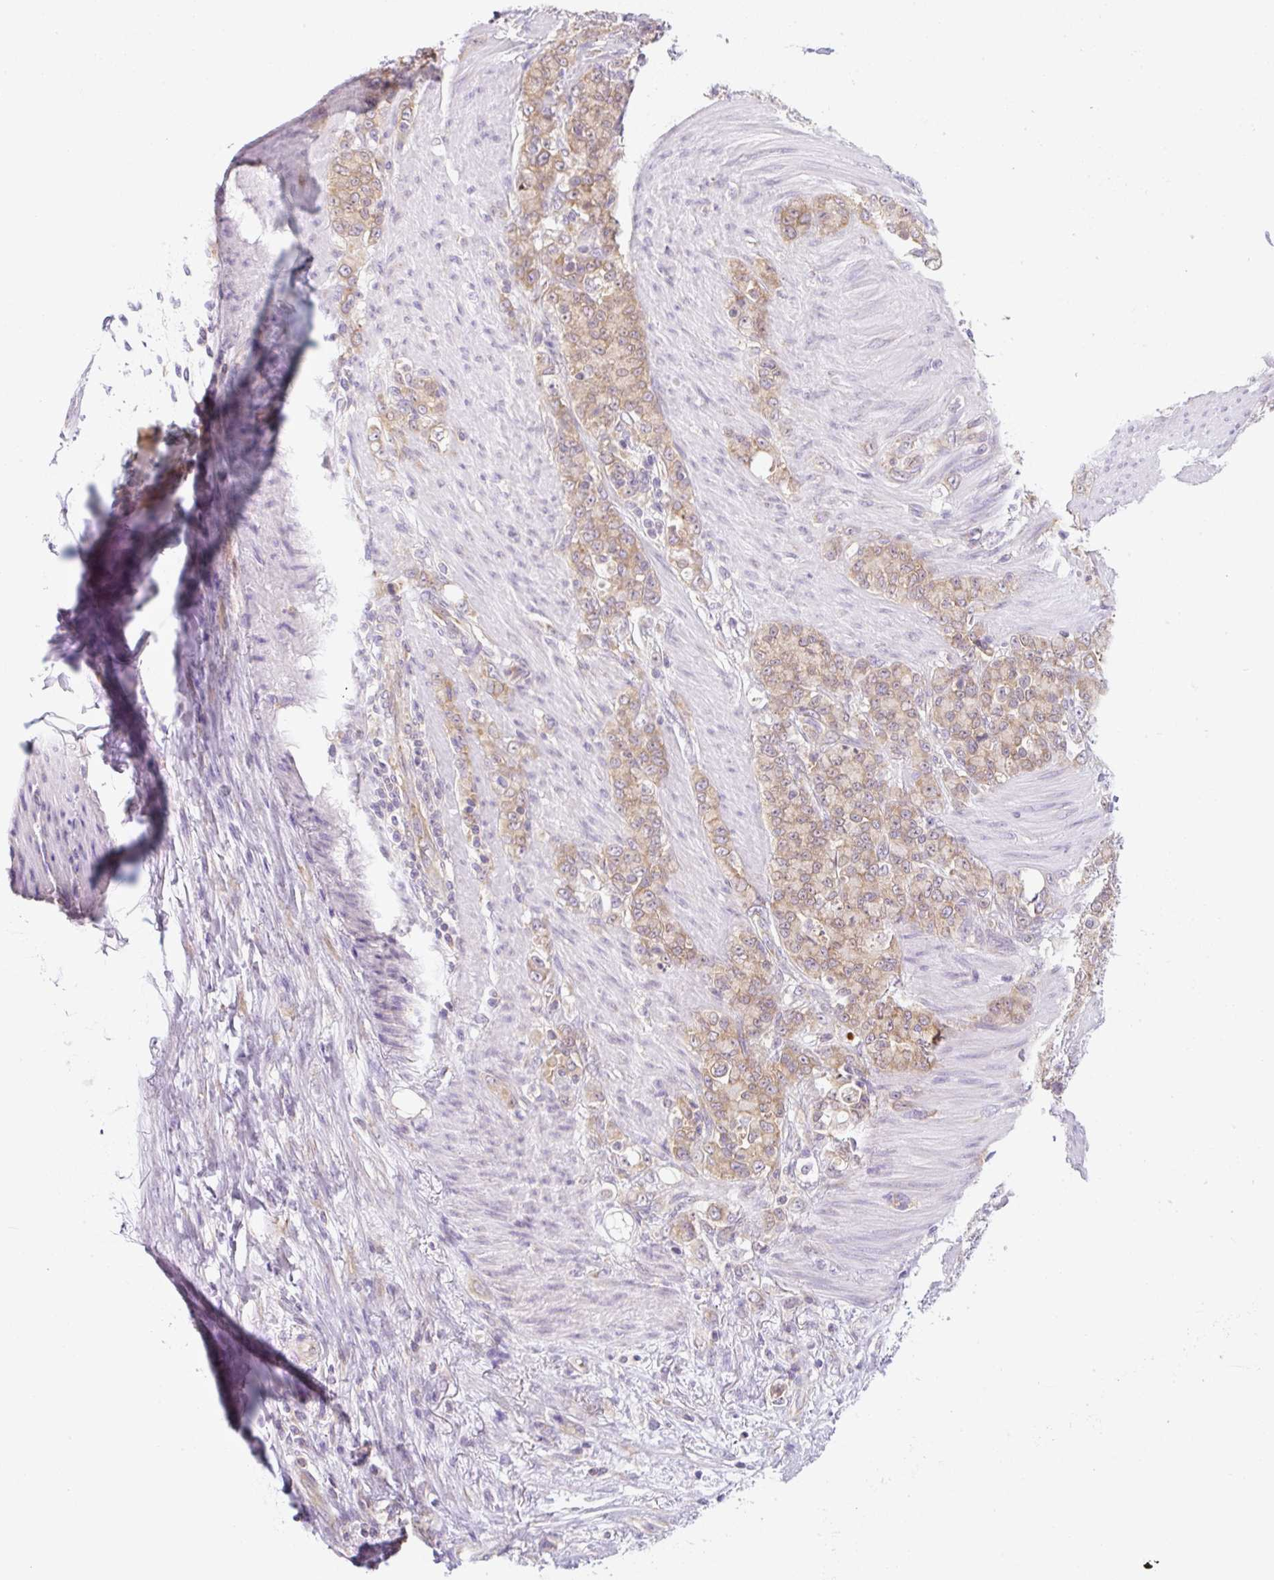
{"staining": {"intensity": "weak", "quantity": ">75%", "location": "cytoplasmic/membranous"}, "tissue": "stomach cancer", "cell_type": "Tumor cells", "image_type": "cancer", "snomed": [{"axis": "morphology", "description": "Adenocarcinoma, NOS"}, {"axis": "topography", "description": "Stomach"}], "caption": "Weak cytoplasmic/membranous positivity for a protein is appreciated in approximately >75% of tumor cells of adenocarcinoma (stomach) using immunohistochemistry (IHC).", "gene": "RPL18A", "patient": {"sex": "female", "age": 79}}